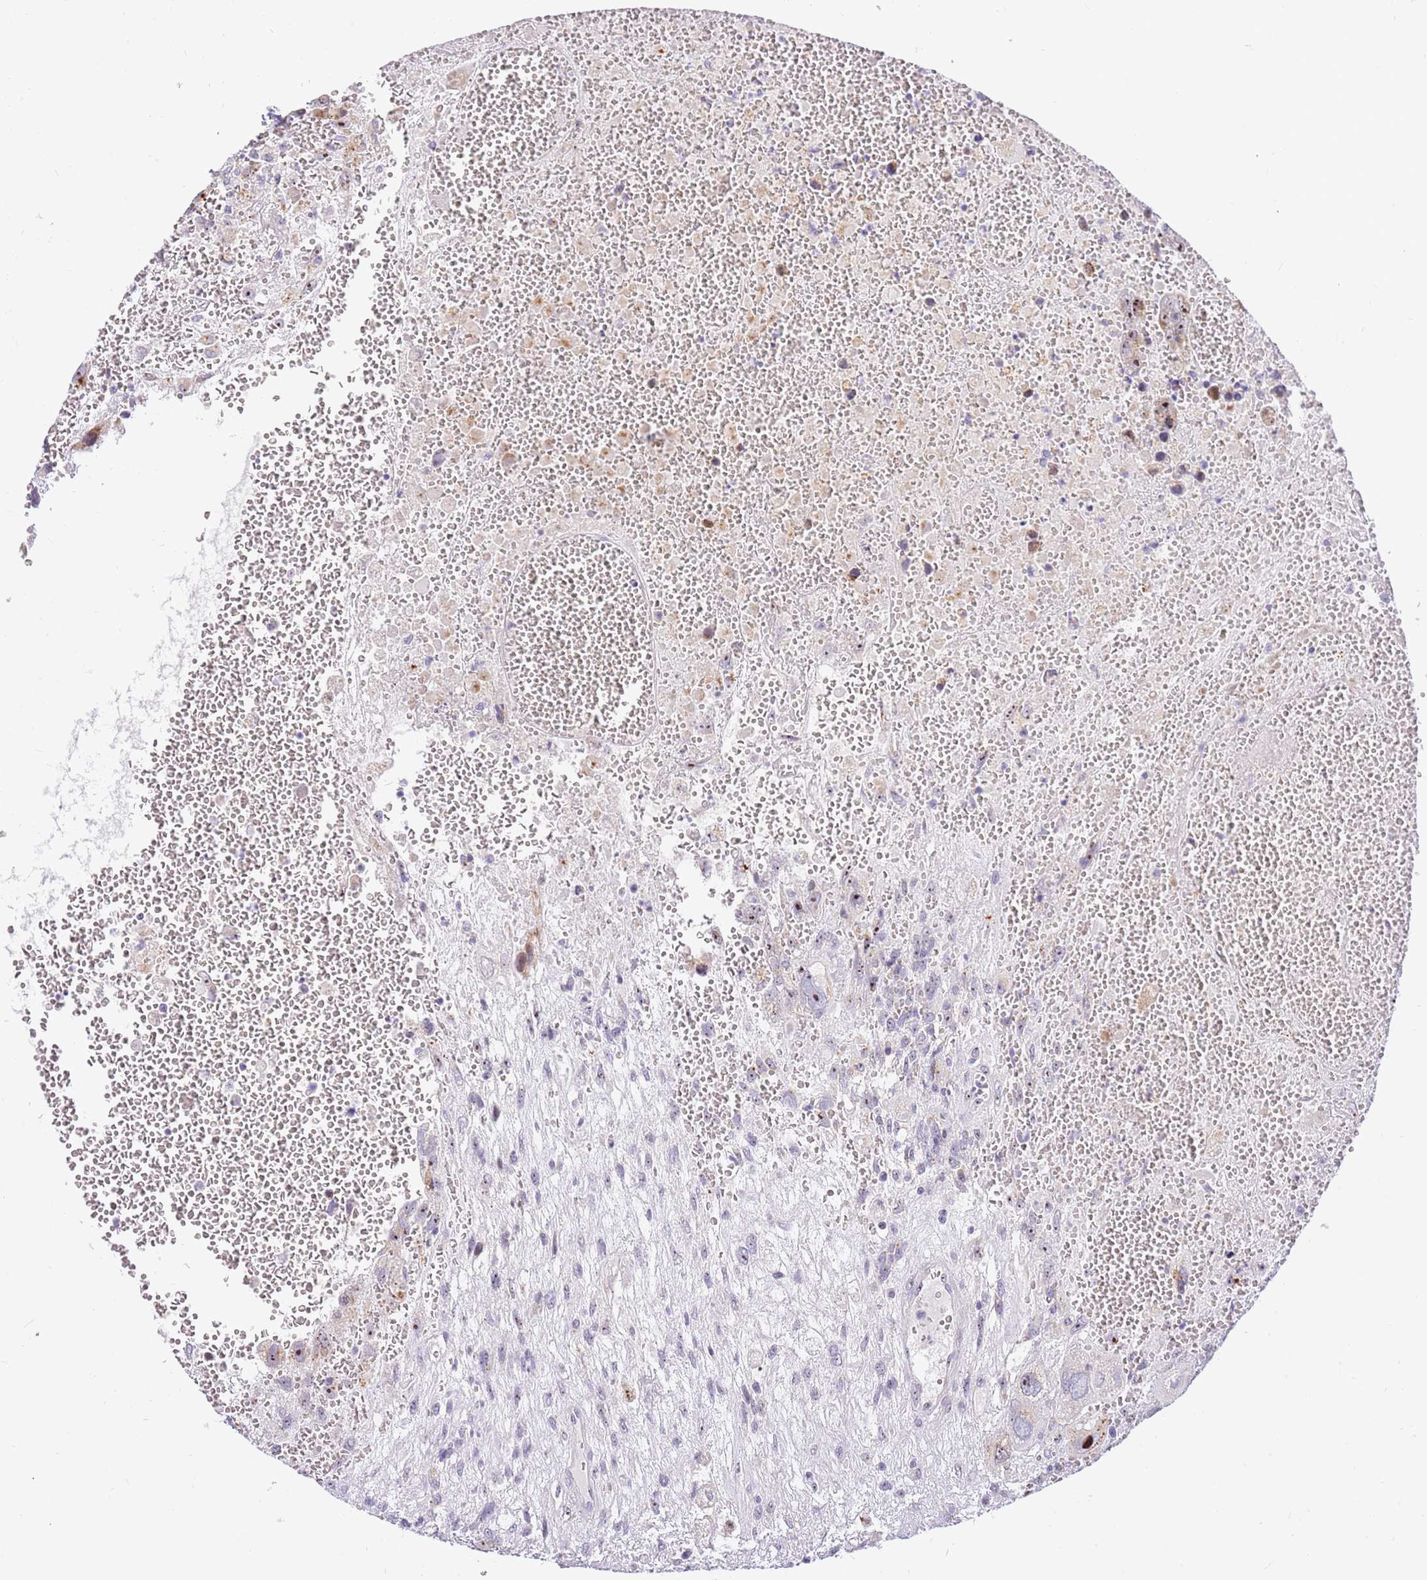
{"staining": {"intensity": "strong", "quantity": "<25%", "location": "nuclear"}, "tissue": "testis cancer", "cell_type": "Tumor cells", "image_type": "cancer", "snomed": [{"axis": "morphology", "description": "Carcinoma, Embryonal, NOS"}, {"axis": "topography", "description": "Testis"}], "caption": "Testis embryonal carcinoma stained for a protein (brown) shows strong nuclear positive expression in about <25% of tumor cells.", "gene": "DNAJA3", "patient": {"sex": "male", "age": 28}}